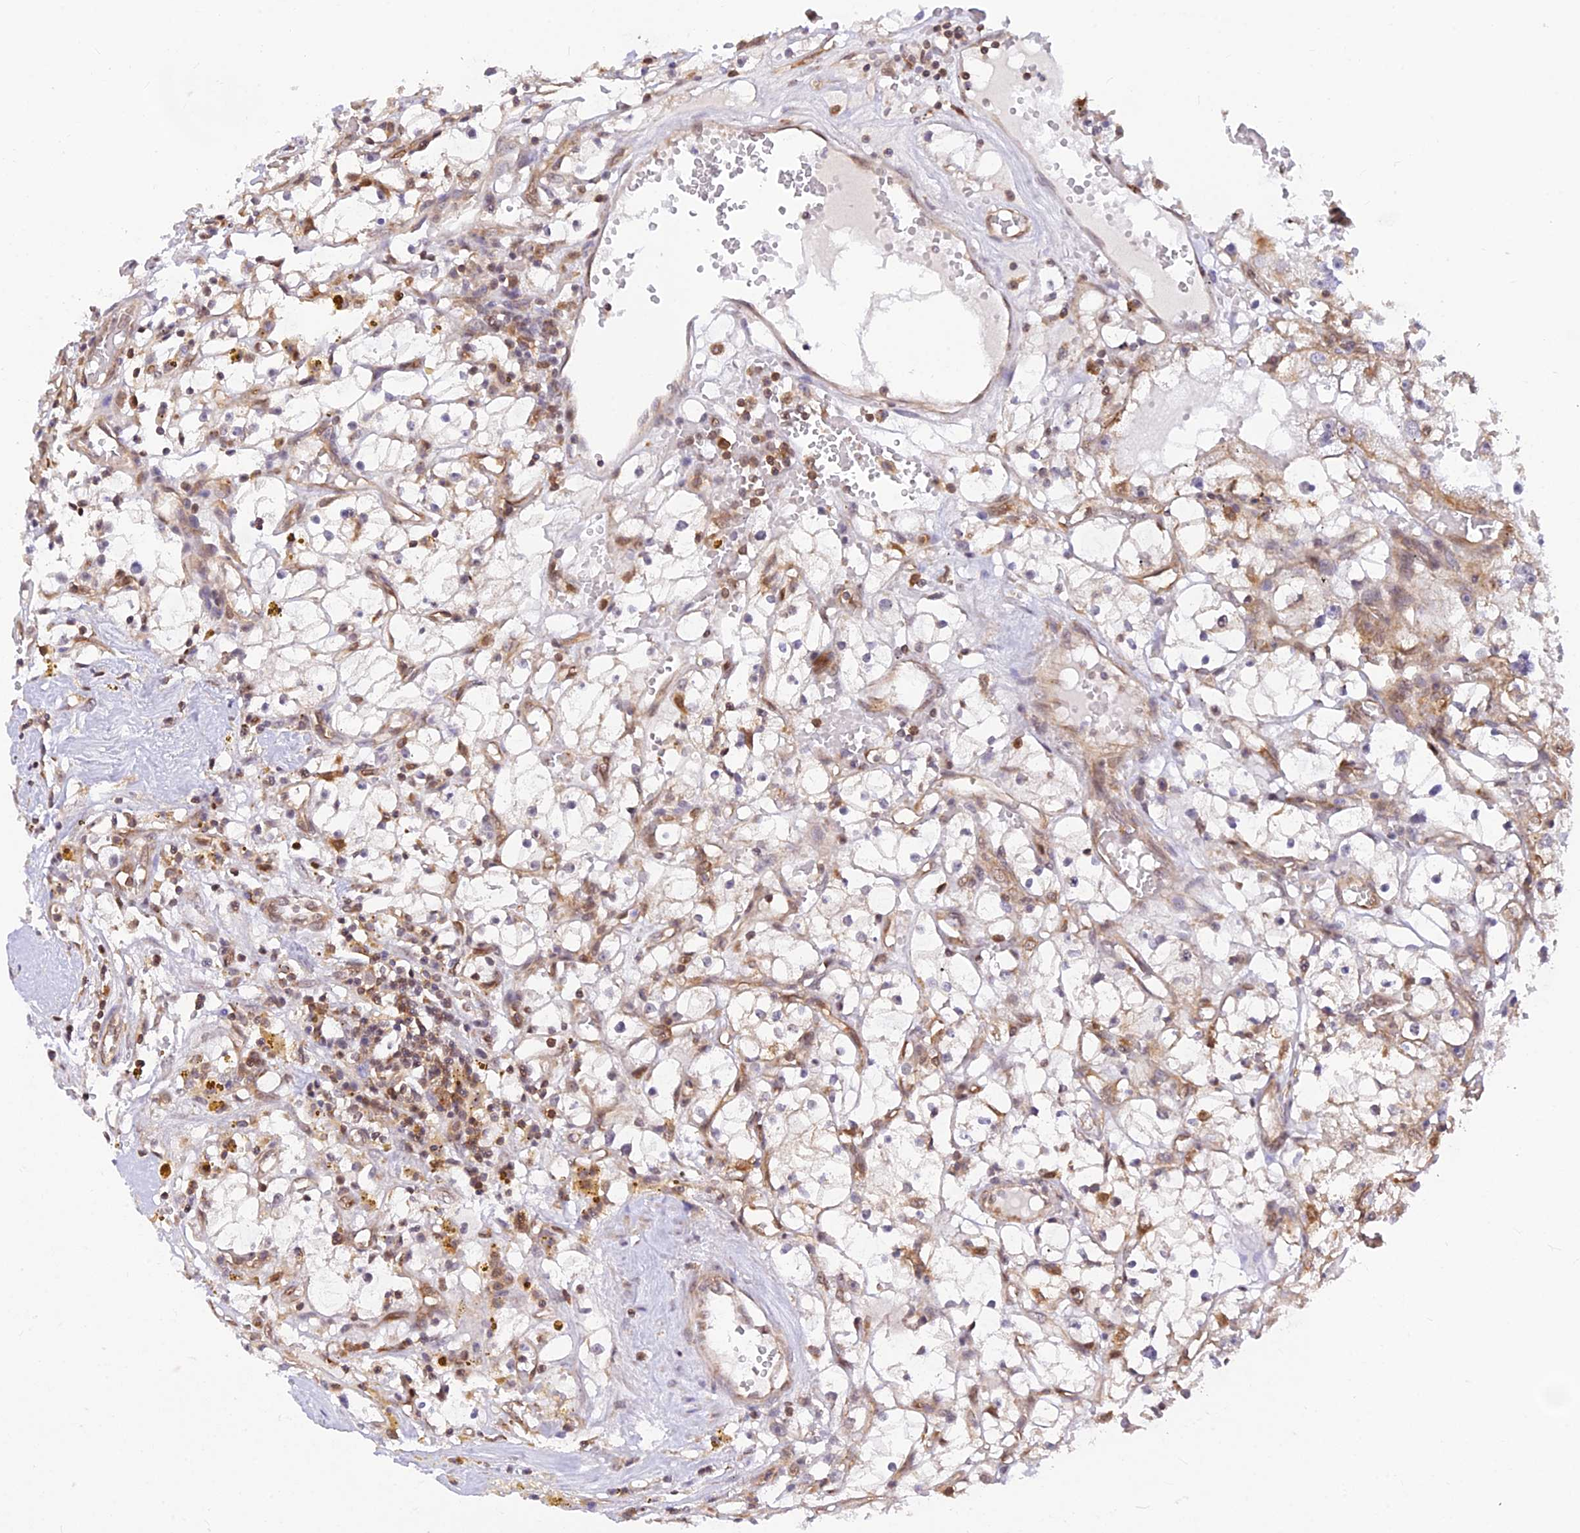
{"staining": {"intensity": "negative", "quantity": "none", "location": "none"}, "tissue": "renal cancer", "cell_type": "Tumor cells", "image_type": "cancer", "snomed": [{"axis": "morphology", "description": "Adenocarcinoma, NOS"}, {"axis": "topography", "description": "Kidney"}], "caption": "Immunohistochemical staining of human renal adenocarcinoma reveals no significant expression in tumor cells.", "gene": "LYSMD2", "patient": {"sex": "male", "age": 56}}